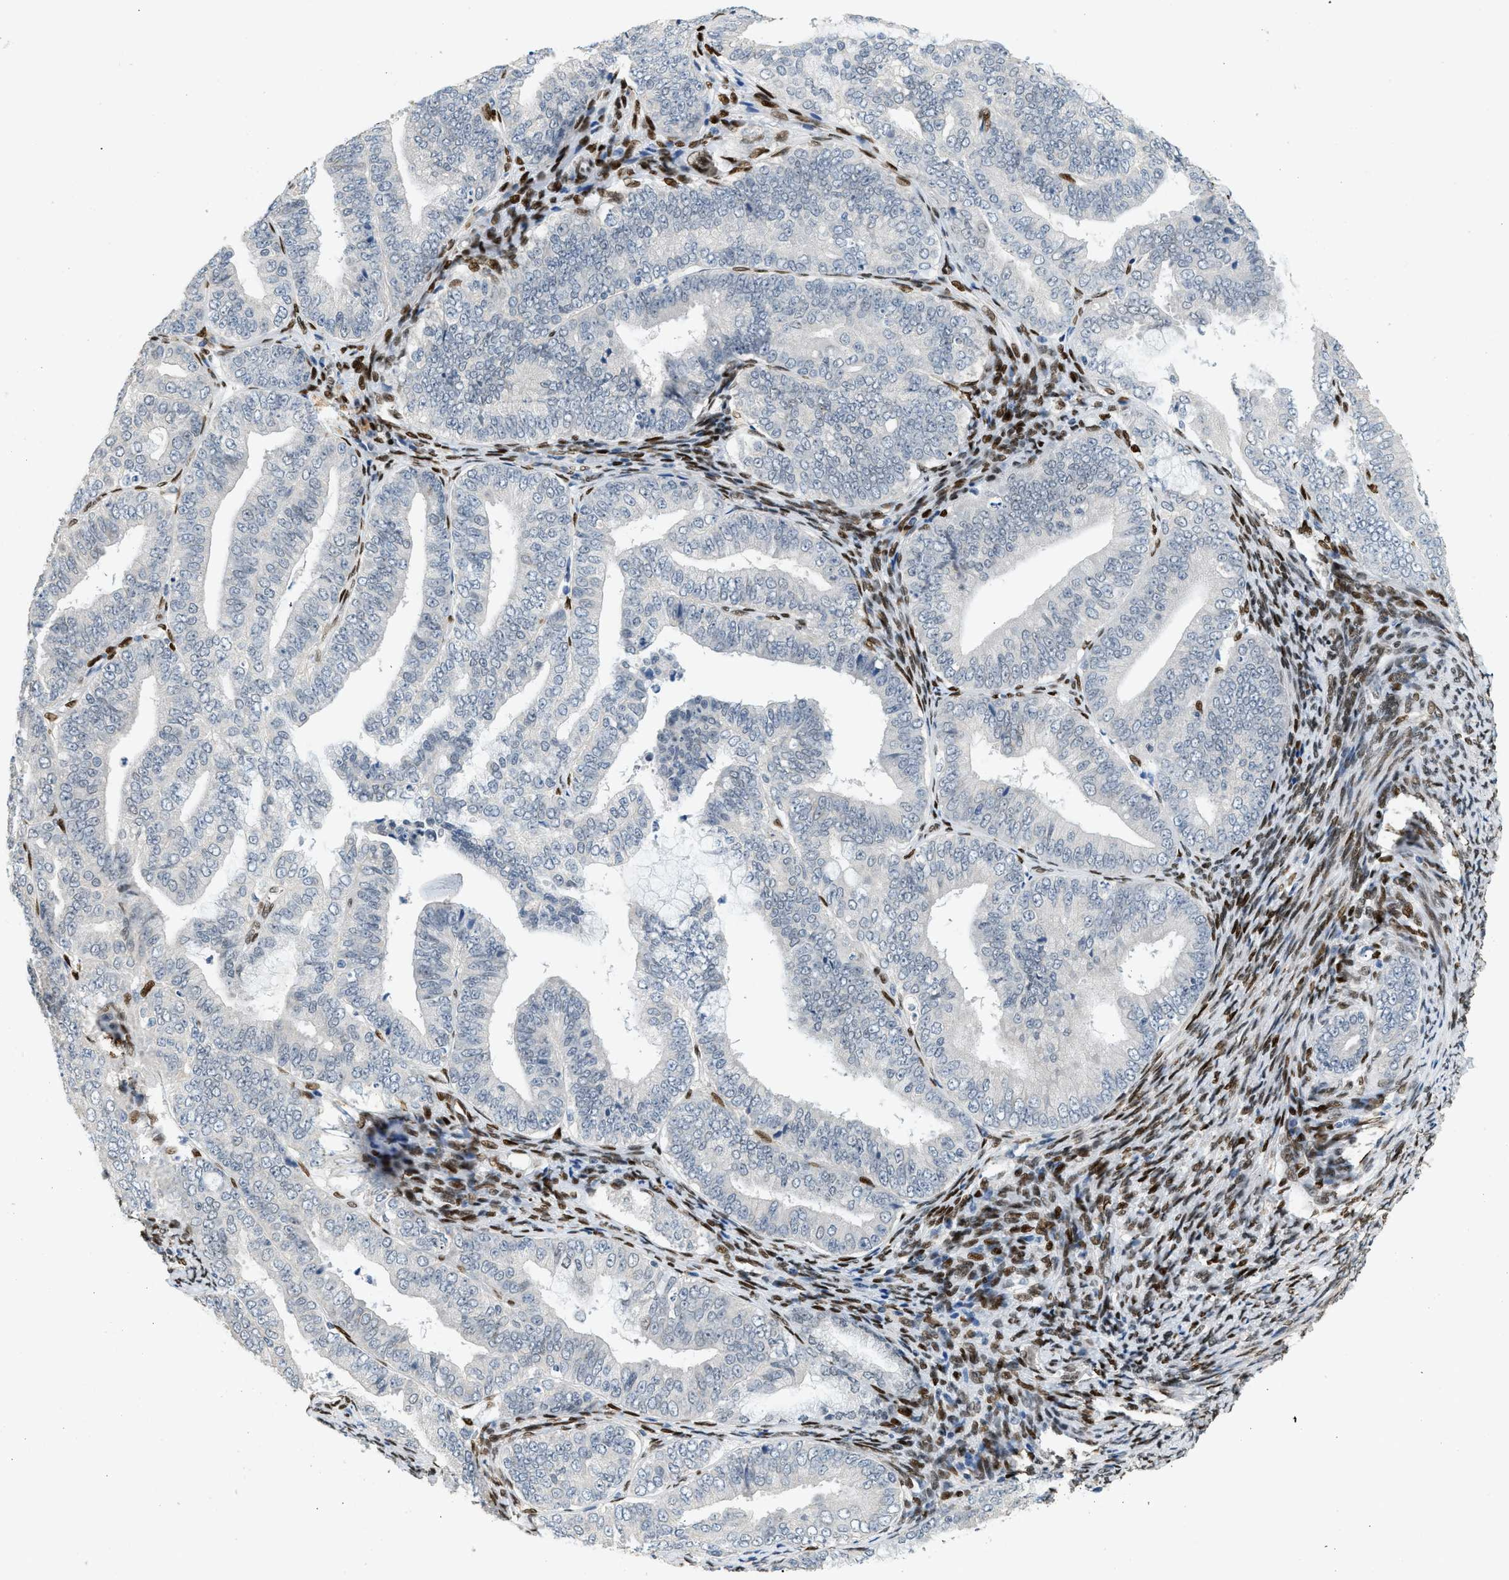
{"staining": {"intensity": "negative", "quantity": "none", "location": "none"}, "tissue": "endometrial cancer", "cell_type": "Tumor cells", "image_type": "cancer", "snomed": [{"axis": "morphology", "description": "Adenocarcinoma, NOS"}, {"axis": "topography", "description": "Endometrium"}], "caption": "An IHC image of adenocarcinoma (endometrial) is shown. There is no staining in tumor cells of adenocarcinoma (endometrial).", "gene": "ZBTB20", "patient": {"sex": "female", "age": 63}}